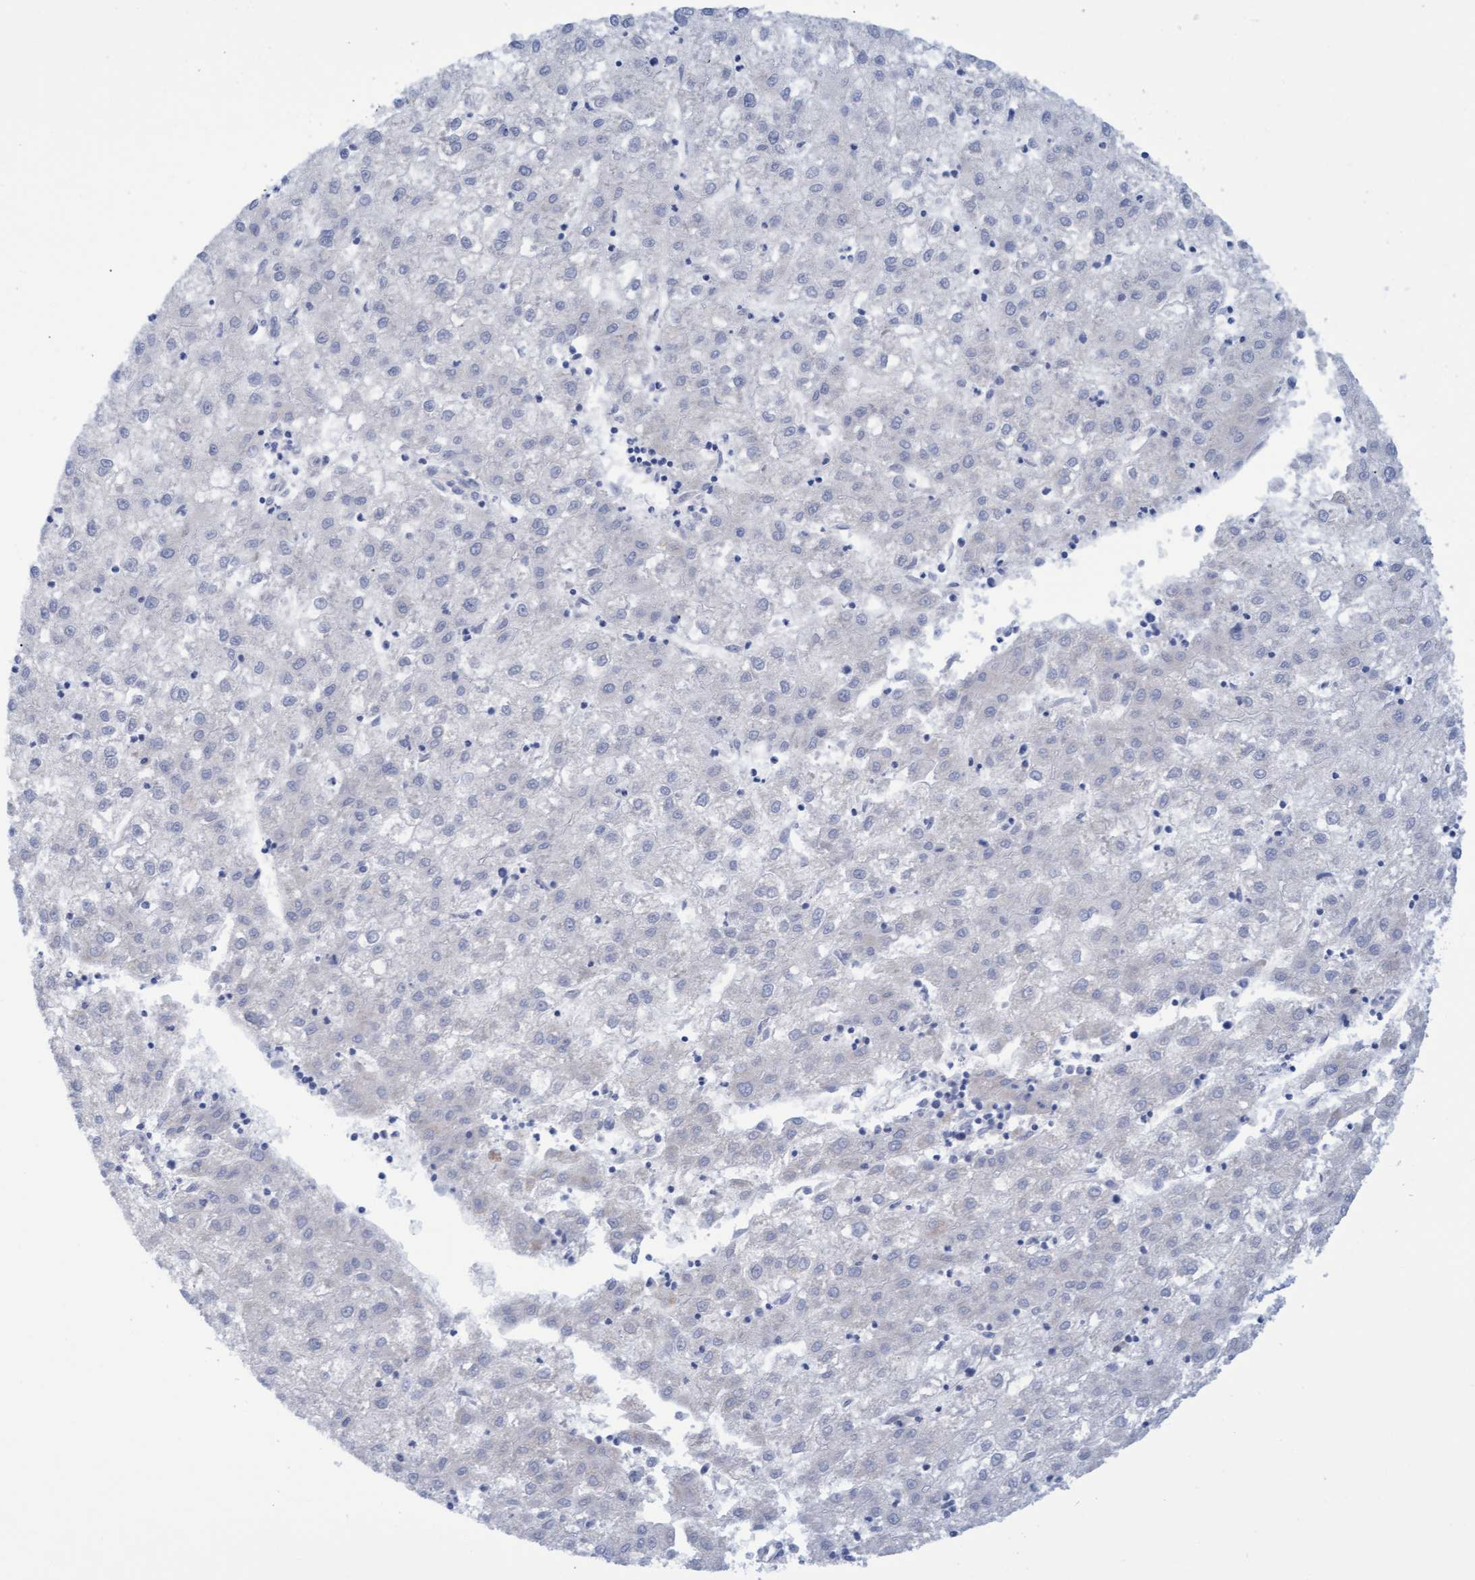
{"staining": {"intensity": "negative", "quantity": "none", "location": "none"}, "tissue": "liver cancer", "cell_type": "Tumor cells", "image_type": "cancer", "snomed": [{"axis": "morphology", "description": "Carcinoma, Hepatocellular, NOS"}, {"axis": "topography", "description": "Liver"}], "caption": "Tumor cells show no significant protein staining in hepatocellular carcinoma (liver). (Brightfield microscopy of DAB immunohistochemistry (IHC) at high magnification).", "gene": "STXBP1", "patient": {"sex": "male", "age": 72}}